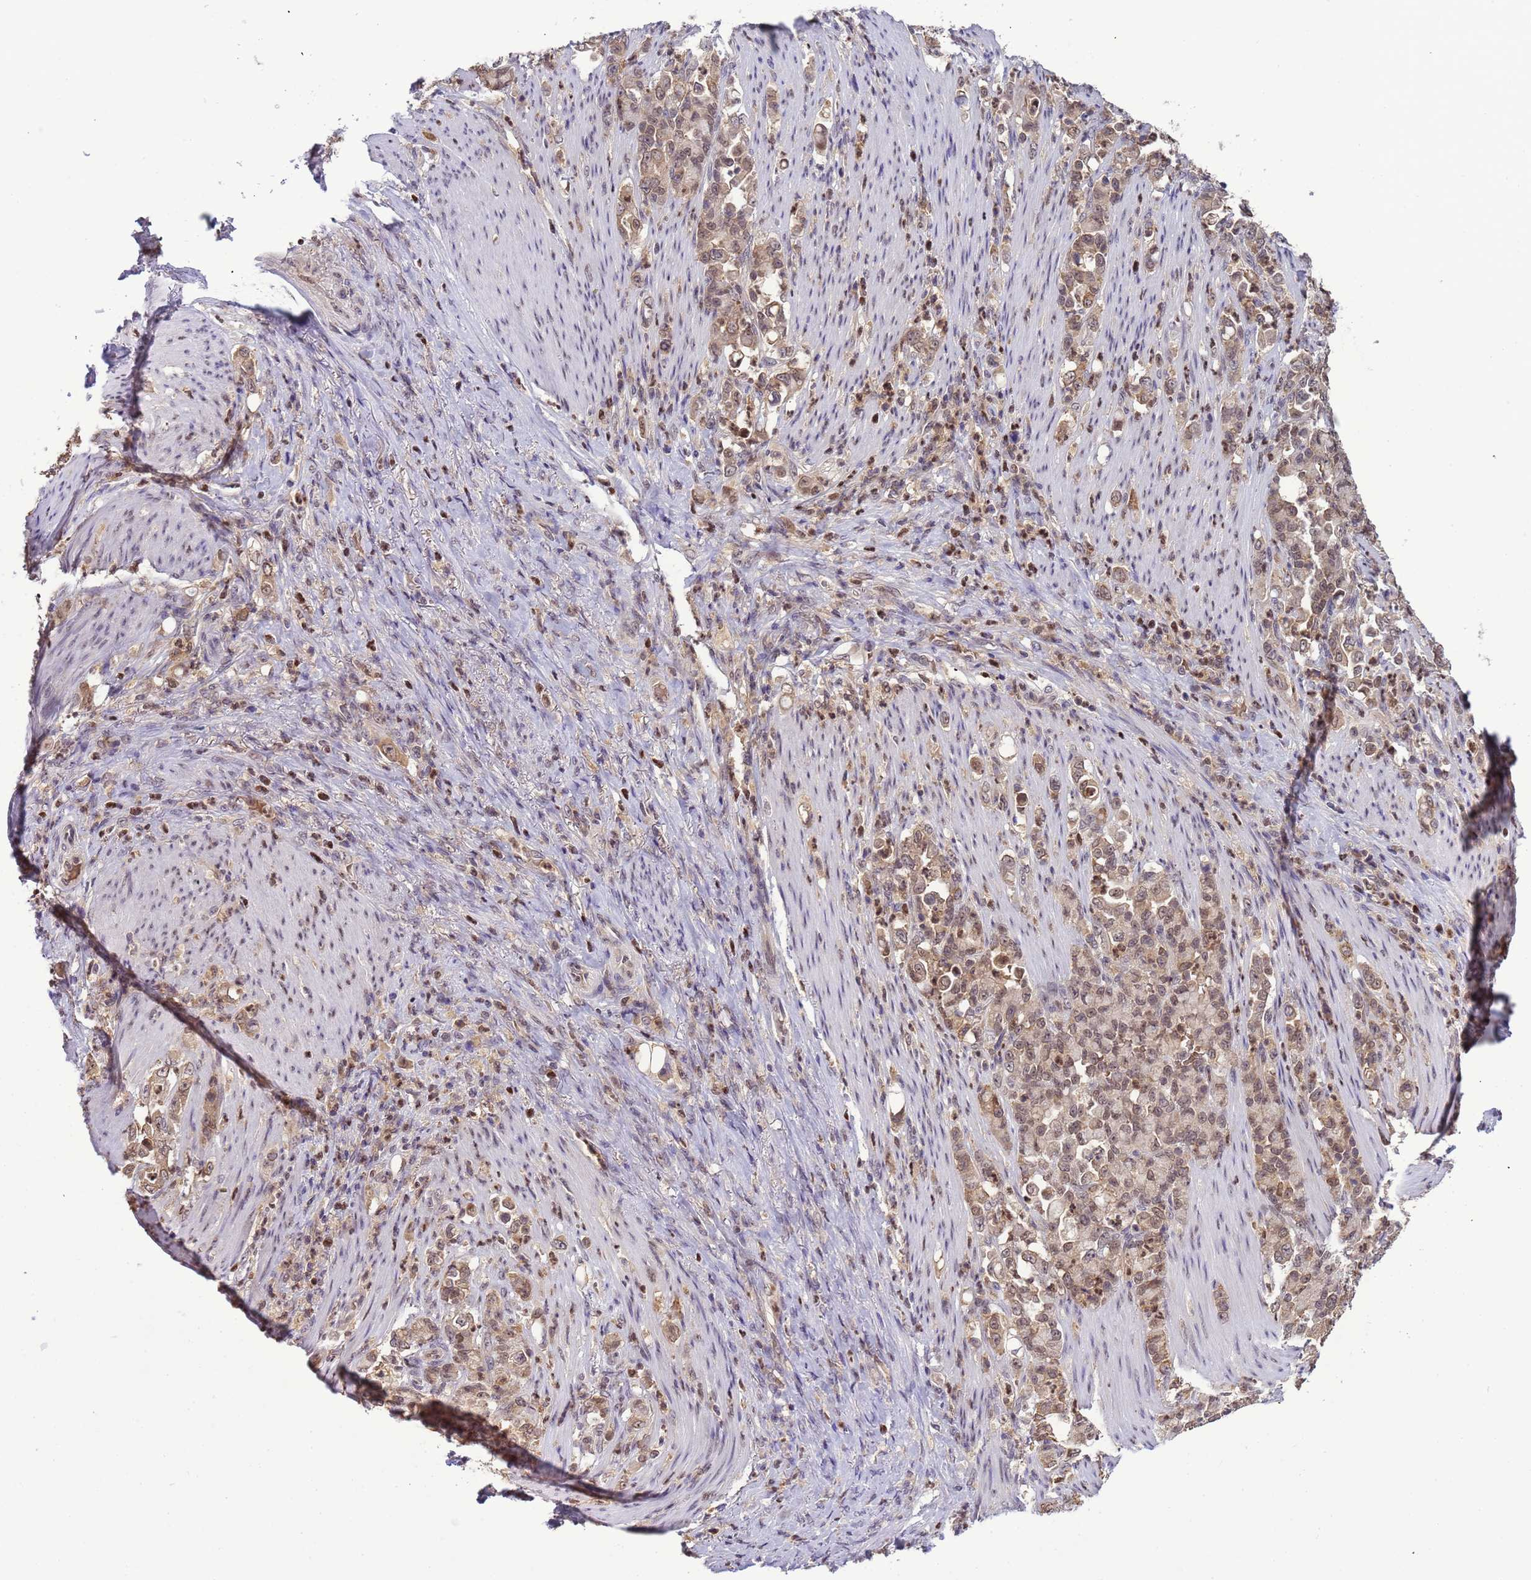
{"staining": {"intensity": "moderate", "quantity": ">75%", "location": "cytoplasmic/membranous,nuclear"}, "tissue": "stomach cancer", "cell_type": "Tumor cells", "image_type": "cancer", "snomed": [{"axis": "morphology", "description": "Normal tissue, NOS"}, {"axis": "morphology", "description": "Adenocarcinoma, NOS"}, {"axis": "topography", "description": "Stomach"}], "caption": "IHC of human adenocarcinoma (stomach) exhibits medium levels of moderate cytoplasmic/membranous and nuclear expression in approximately >75% of tumor cells.", "gene": "CD53", "patient": {"sex": "female", "age": 79}}